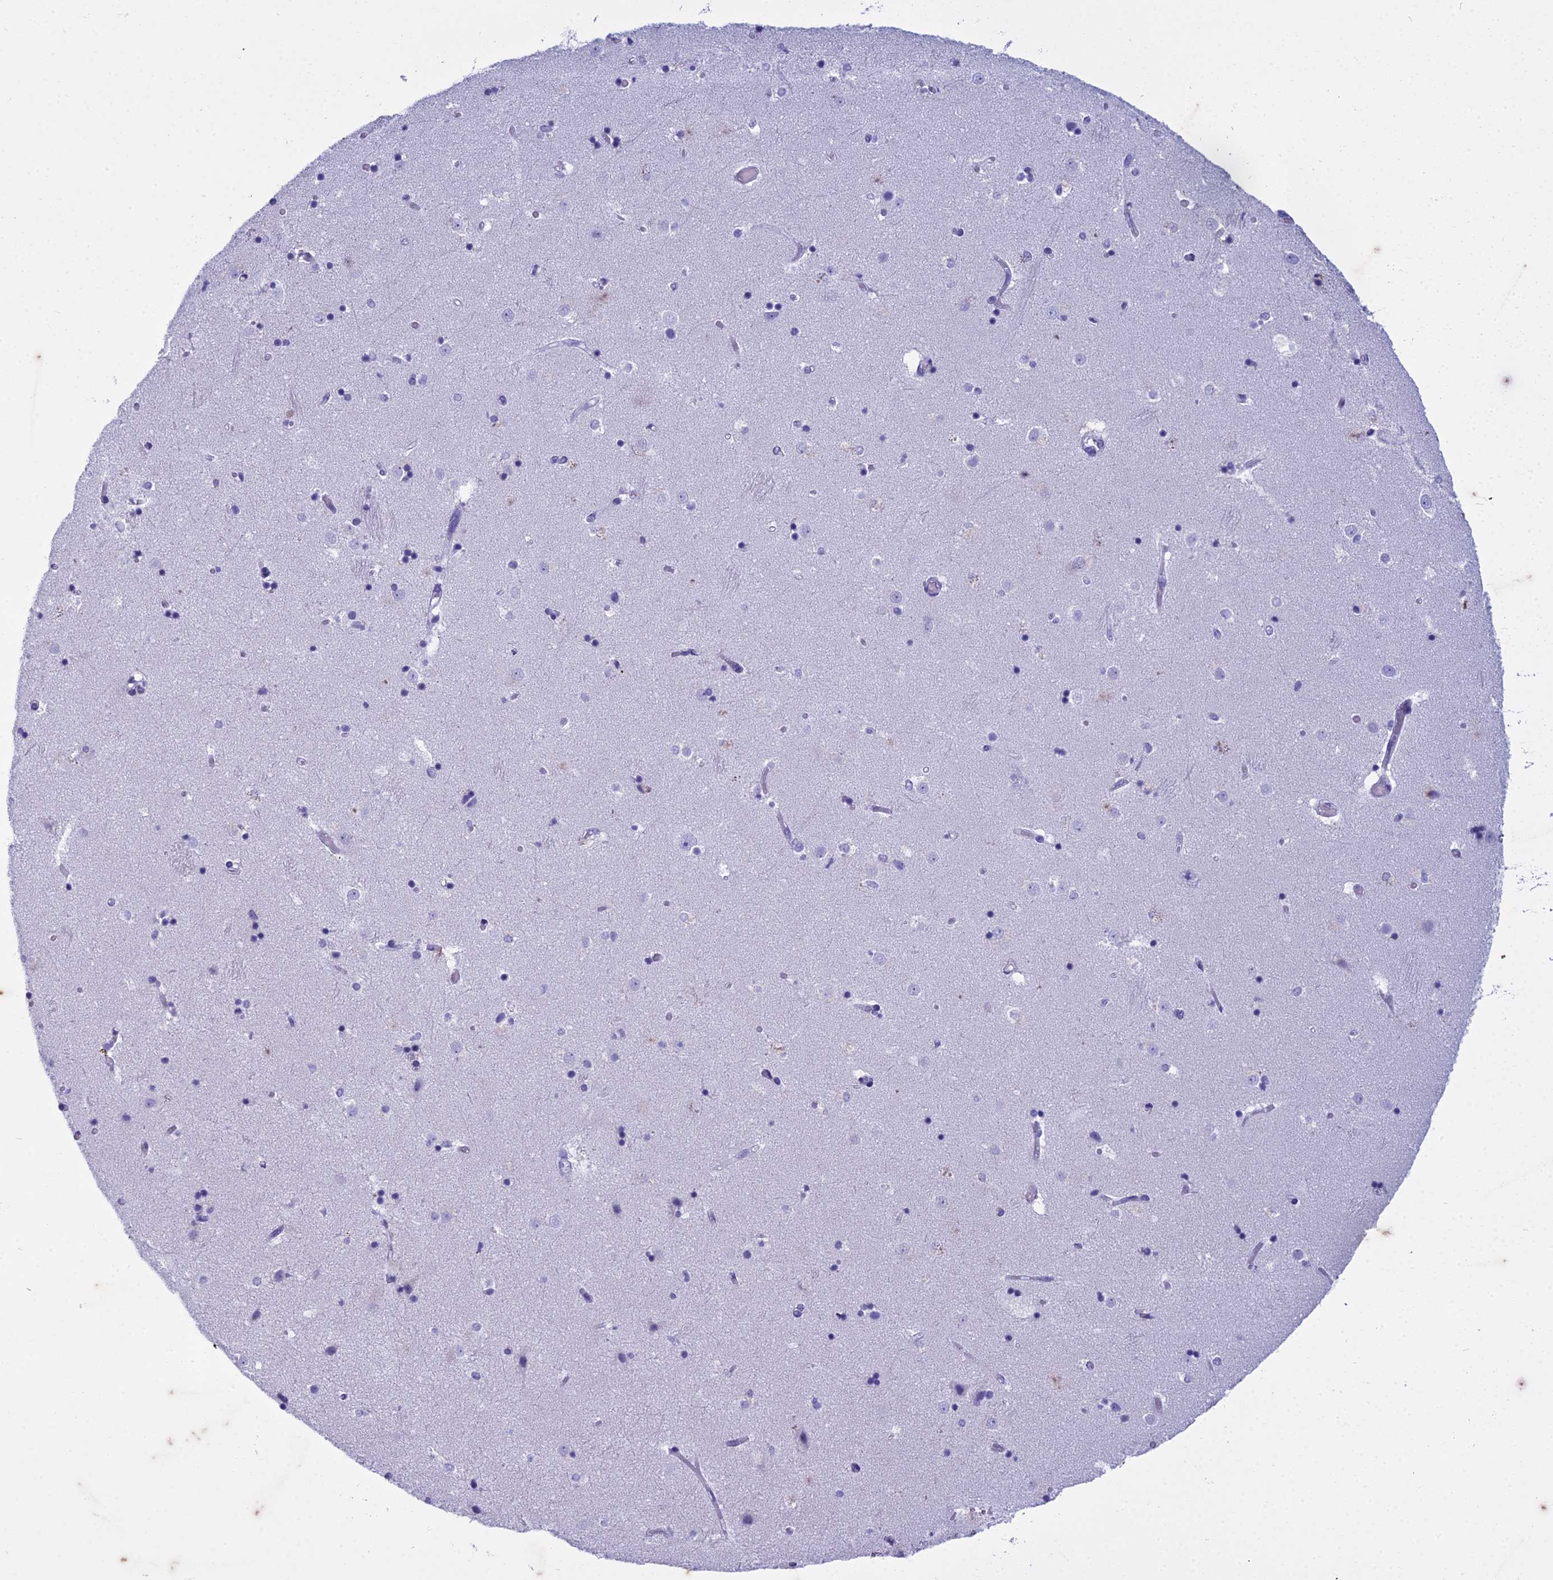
{"staining": {"intensity": "negative", "quantity": "none", "location": "none"}, "tissue": "caudate", "cell_type": "Glial cells", "image_type": "normal", "snomed": [{"axis": "morphology", "description": "Normal tissue, NOS"}, {"axis": "topography", "description": "Lateral ventricle wall"}], "caption": "Immunohistochemistry (IHC) micrograph of benign human caudate stained for a protein (brown), which displays no positivity in glial cells. Nuclei are stained in blue.", "gene": "HMGB4", "patient": {"sex": "female", "age": 52}}